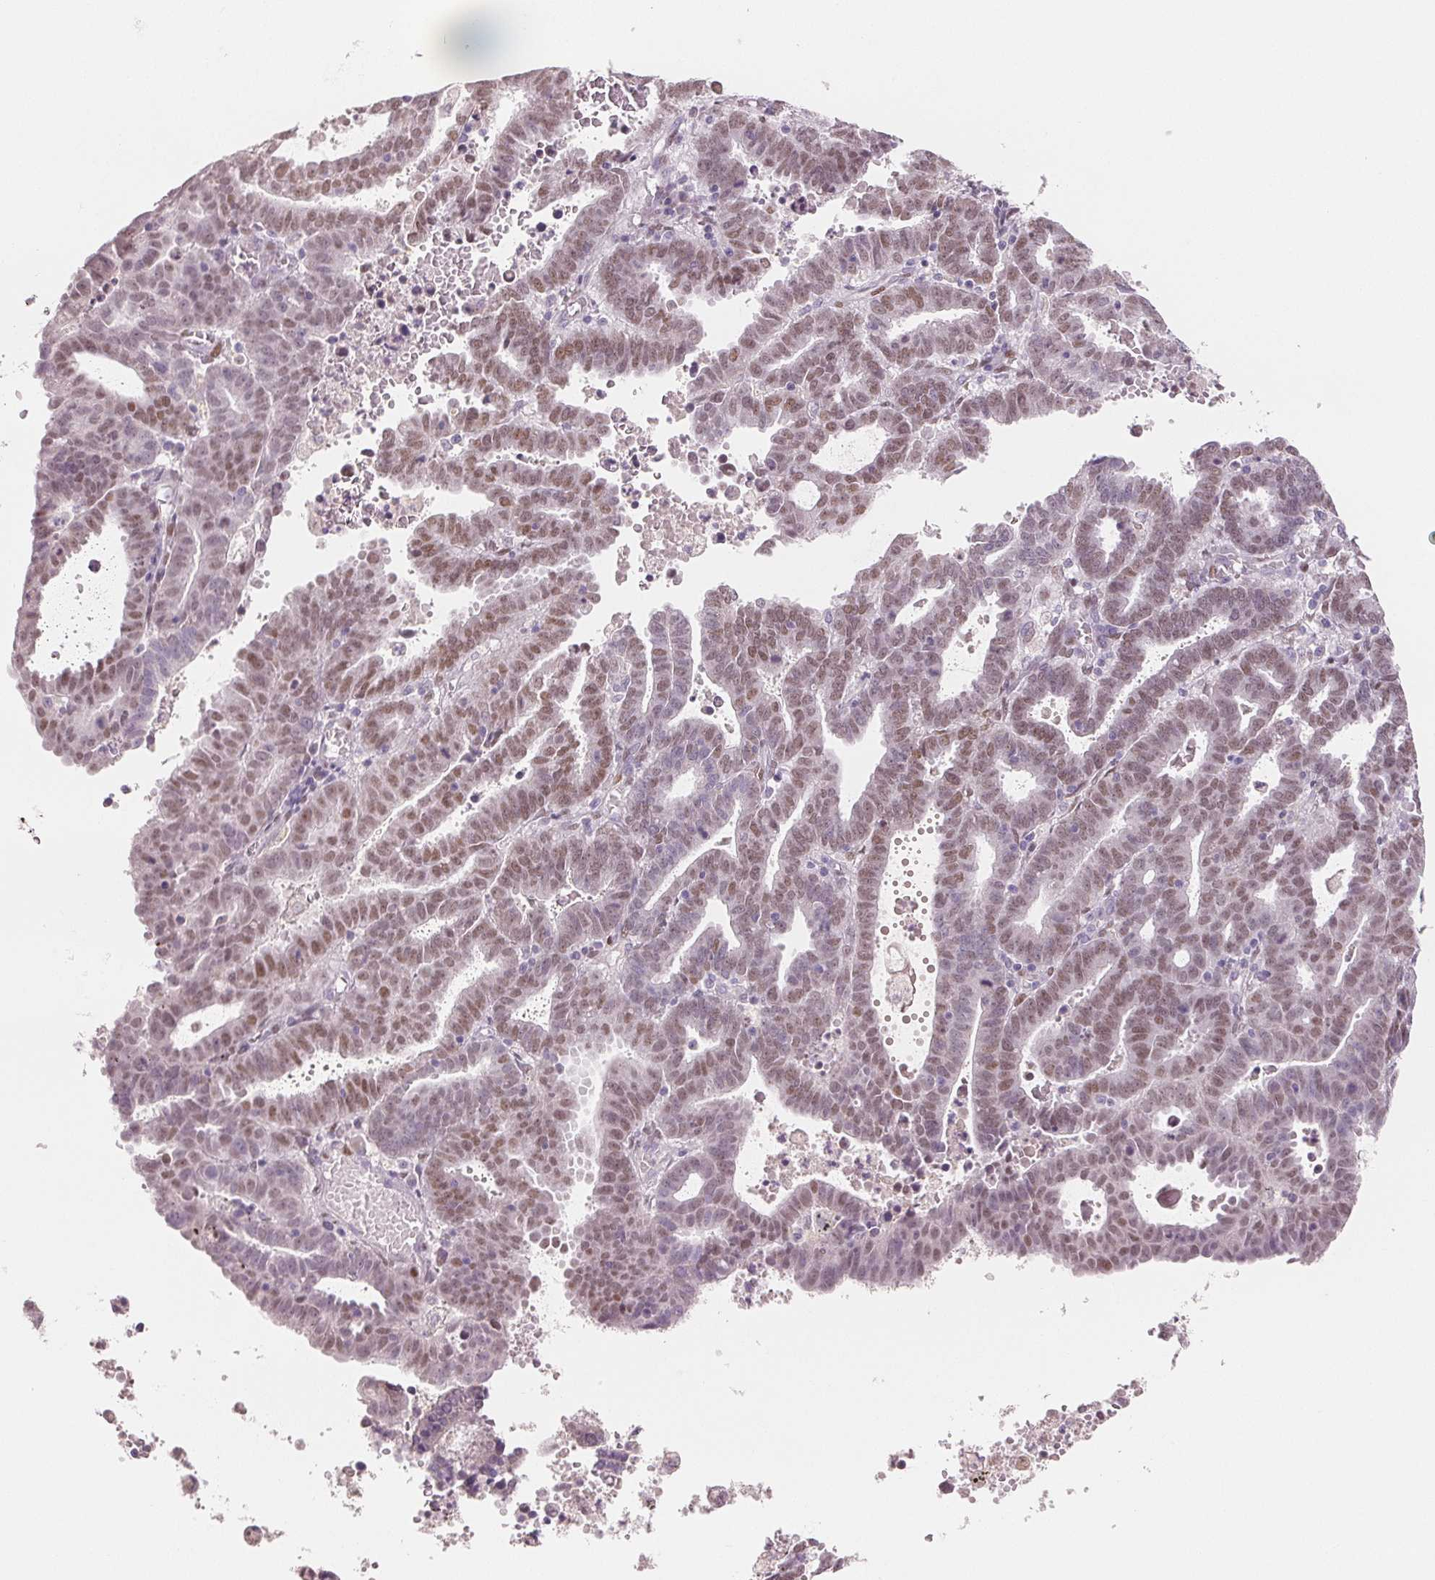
{"staining": {"intensity": "moderate", "quantity": ">75%", "location": "nuclear"}, "tissue": "endometrial cancer", "cell_type": "Tumor cells", "image_type": "cancer", "snomed": [{"axis": "morphology", "description": "Adenocarcinoma, NOS"}, {"axis": "topography", "description": "Uterus"}], "caption": "About >75% of tumor cells in adenocarcinoma (endometrial) demonstrate moderate nuclear protein expression as visualized by brown immunohistochemical staining.", "gene": "SMARCD3", "patient": {"sex": "female", "age": 83}}